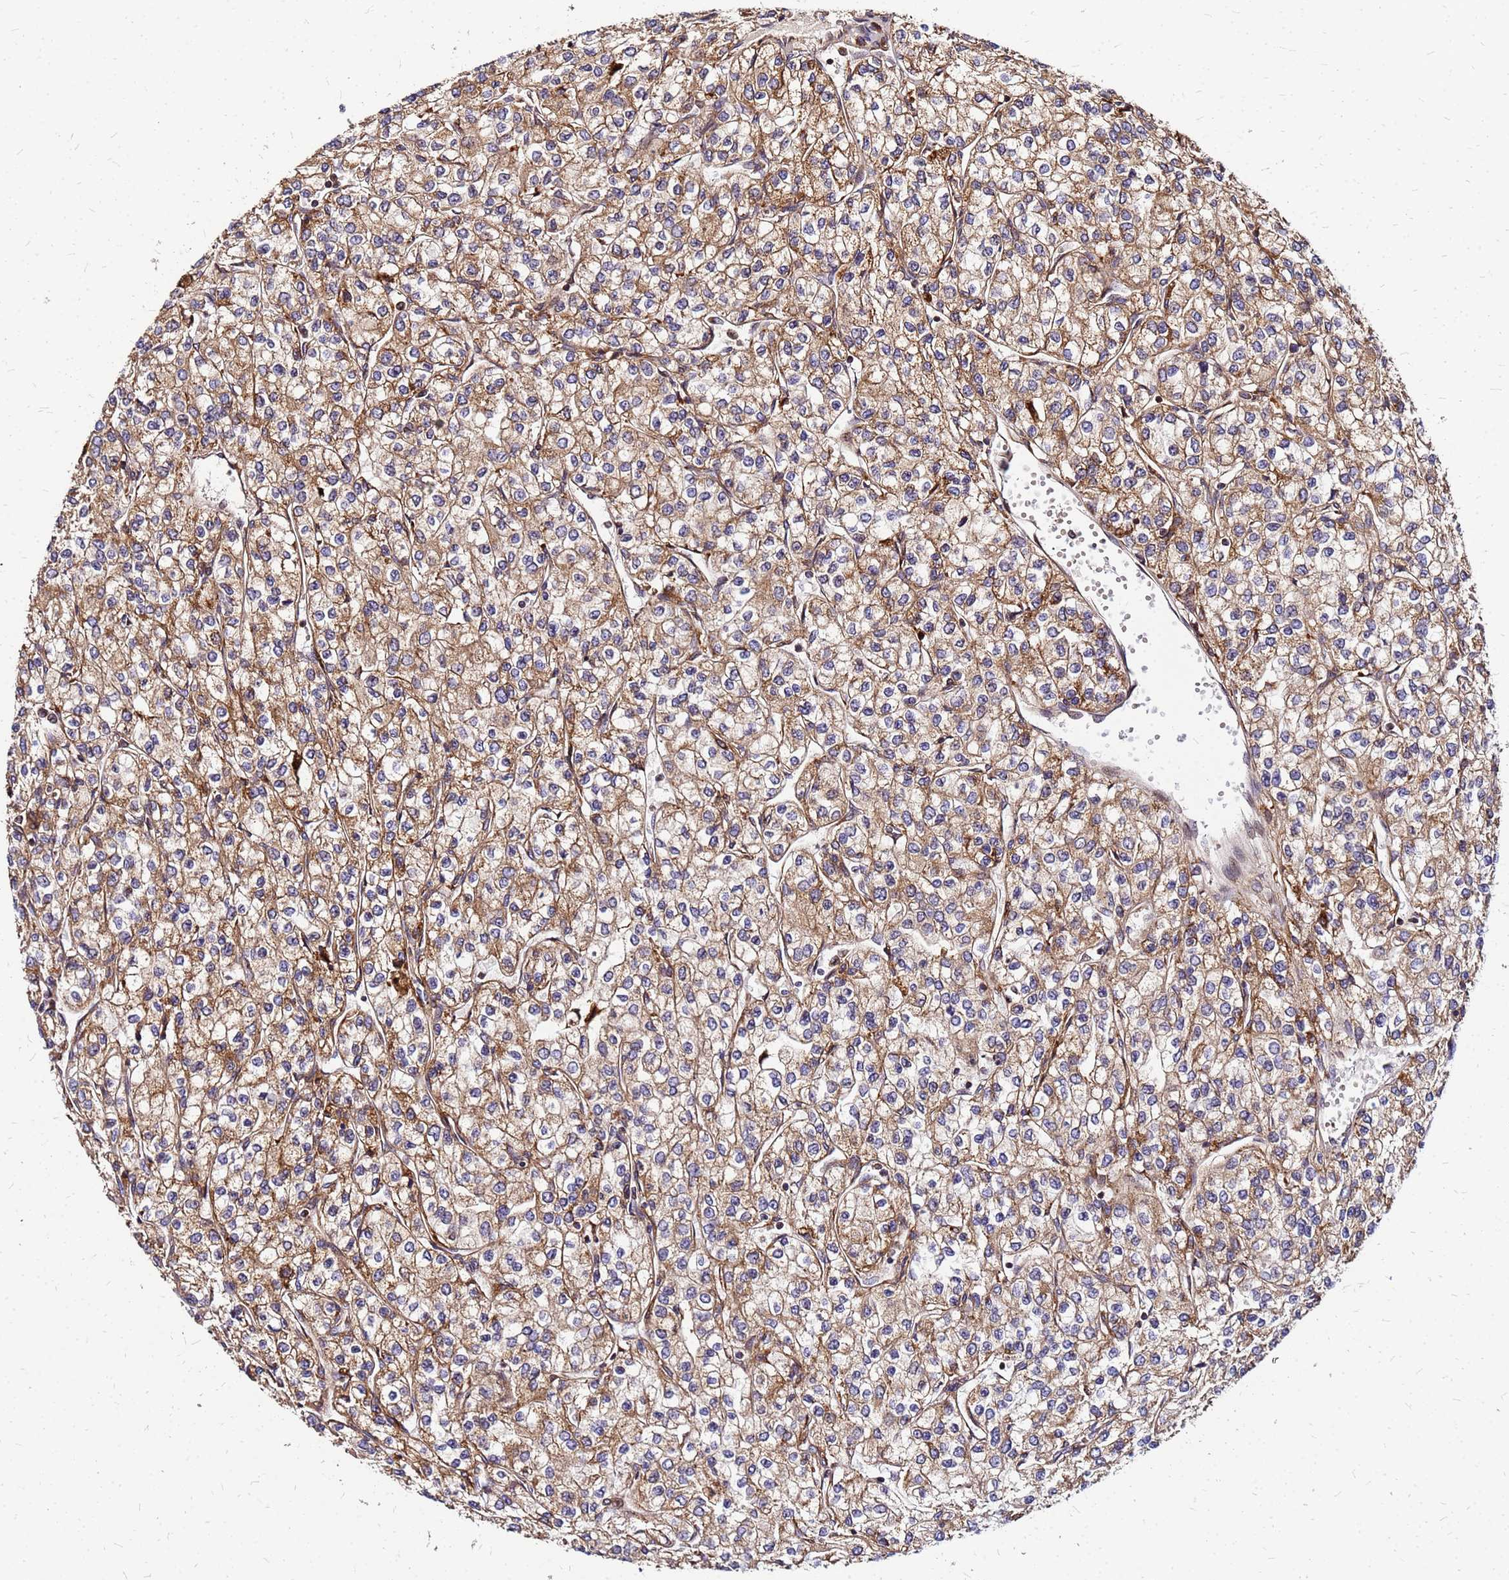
{"staining": {"intensity": "moderate", "quantity": ">75%", "location": "cytoplasmic/membranous"}, "tissue": "renal cancer", "cell_type": "Tumor cells", "image_type": "cancer", "snomed": [{"axis": "morphology", "description": "Adenocarcinoma, NOS"}, {"axis": "topography", "description": "Kidney"}], "caption": "Renal adenocarcinoma stained for a protein demonstrates moderate cytoplasmic/membranous positivity in tumor cells.", "gene": "CYBC1", "patient": {"sex": "male", "age": 80}}